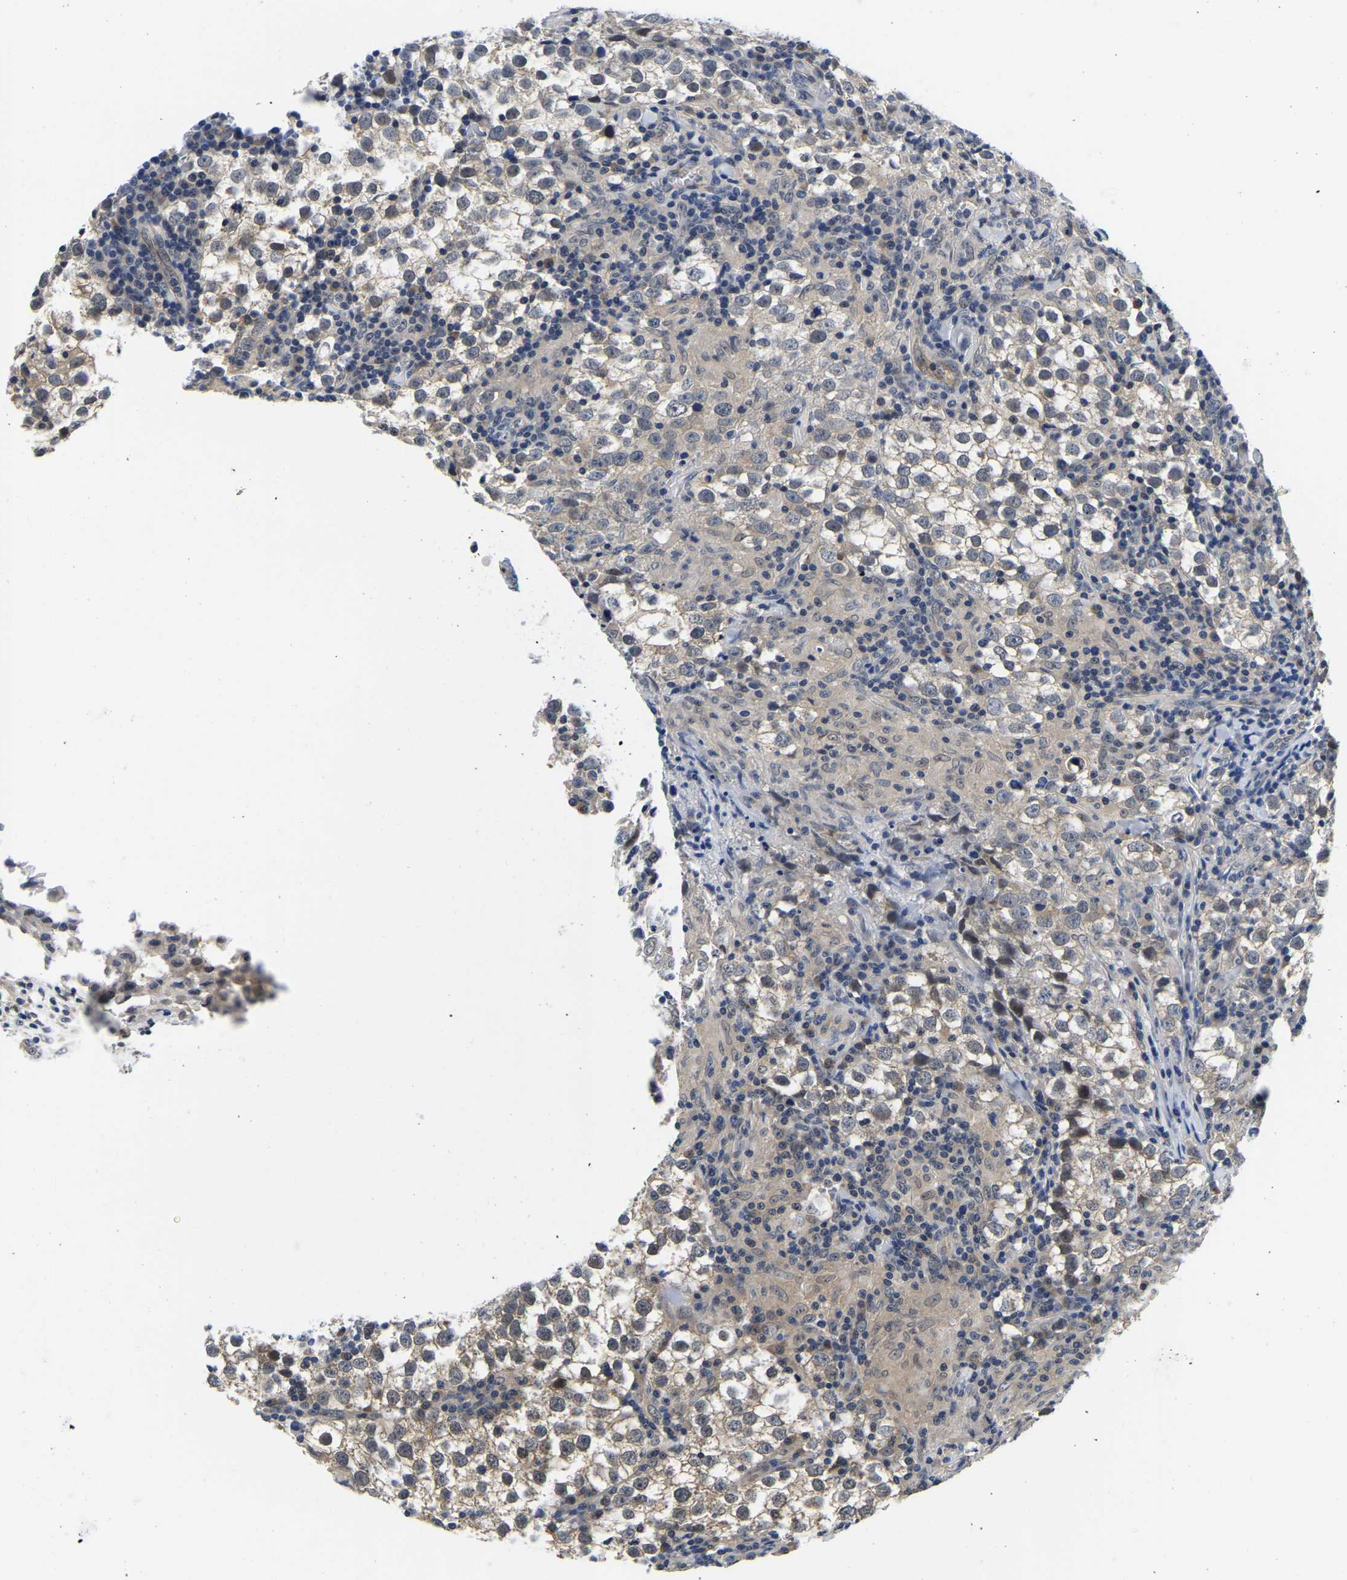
{"staining": {"intensity": "weak", "quantity": "<25%", "location": "cytoplasmic/membranous,nuclear"}, "tissue": "testis cancer", "cell_type": "Tumor cells", "image_type": "cancer", "snomed": [{"axis": "morphology", "description": "Seminoma, NOS"}, {"axis": "morphology", "description": "Carcinoma, Embryonal, NOS"}, {"axis": "topography", "description": "Testis"}], "caption": "High power microscopy histopathology image of an immunohistochemistry (IHC) image of testis embryonal carcinoma, revealing no significant staining in tumor cells. The staining was performed using DAB to visualize the protein expression in brown, while the nuclei were stained in blue with hematoxylin (Magnification: 20x).", "gene": "MCOLN2", "patient": {"sex": "male", "age": 36}}